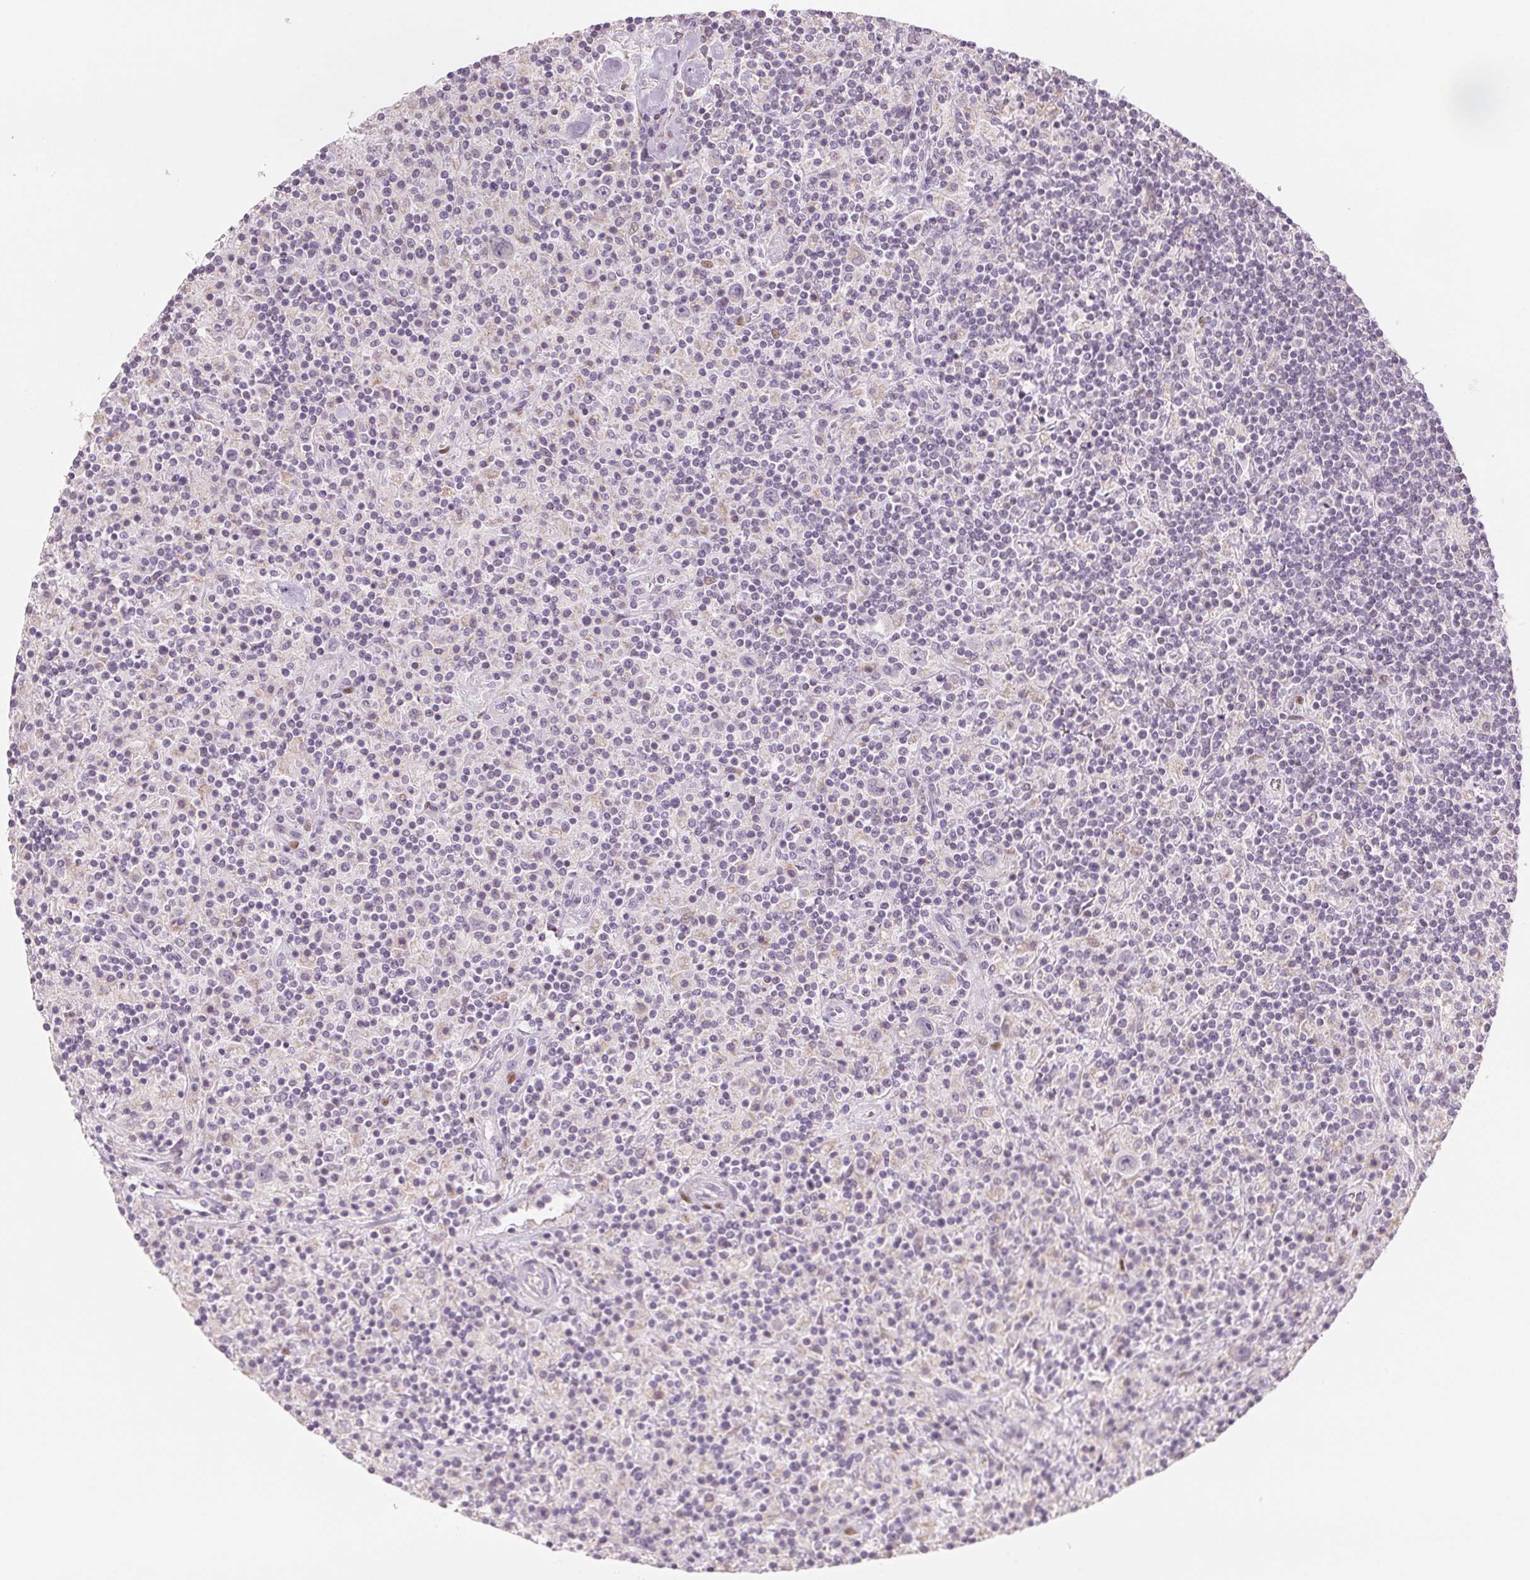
{"staining": {"intensity": "negative", "quantity": "none", "location": "none"}, "tissue": "lymphoma", "cell_type": "Tumor cells", "image_type": "cancer", "snomed": [{"axis": "morphology", "description": "Hodgkin's disease, NOS"}, {"axis": "topography", "description": "Lymph node"}], "caption": "An IHC photomicrograph of Hodgkin's disease is shown. There is no staining in tumor cells of Hodgkin's disease.", "gene": "SMARCD3", "patient": {"sex": "male", "age": 70}}